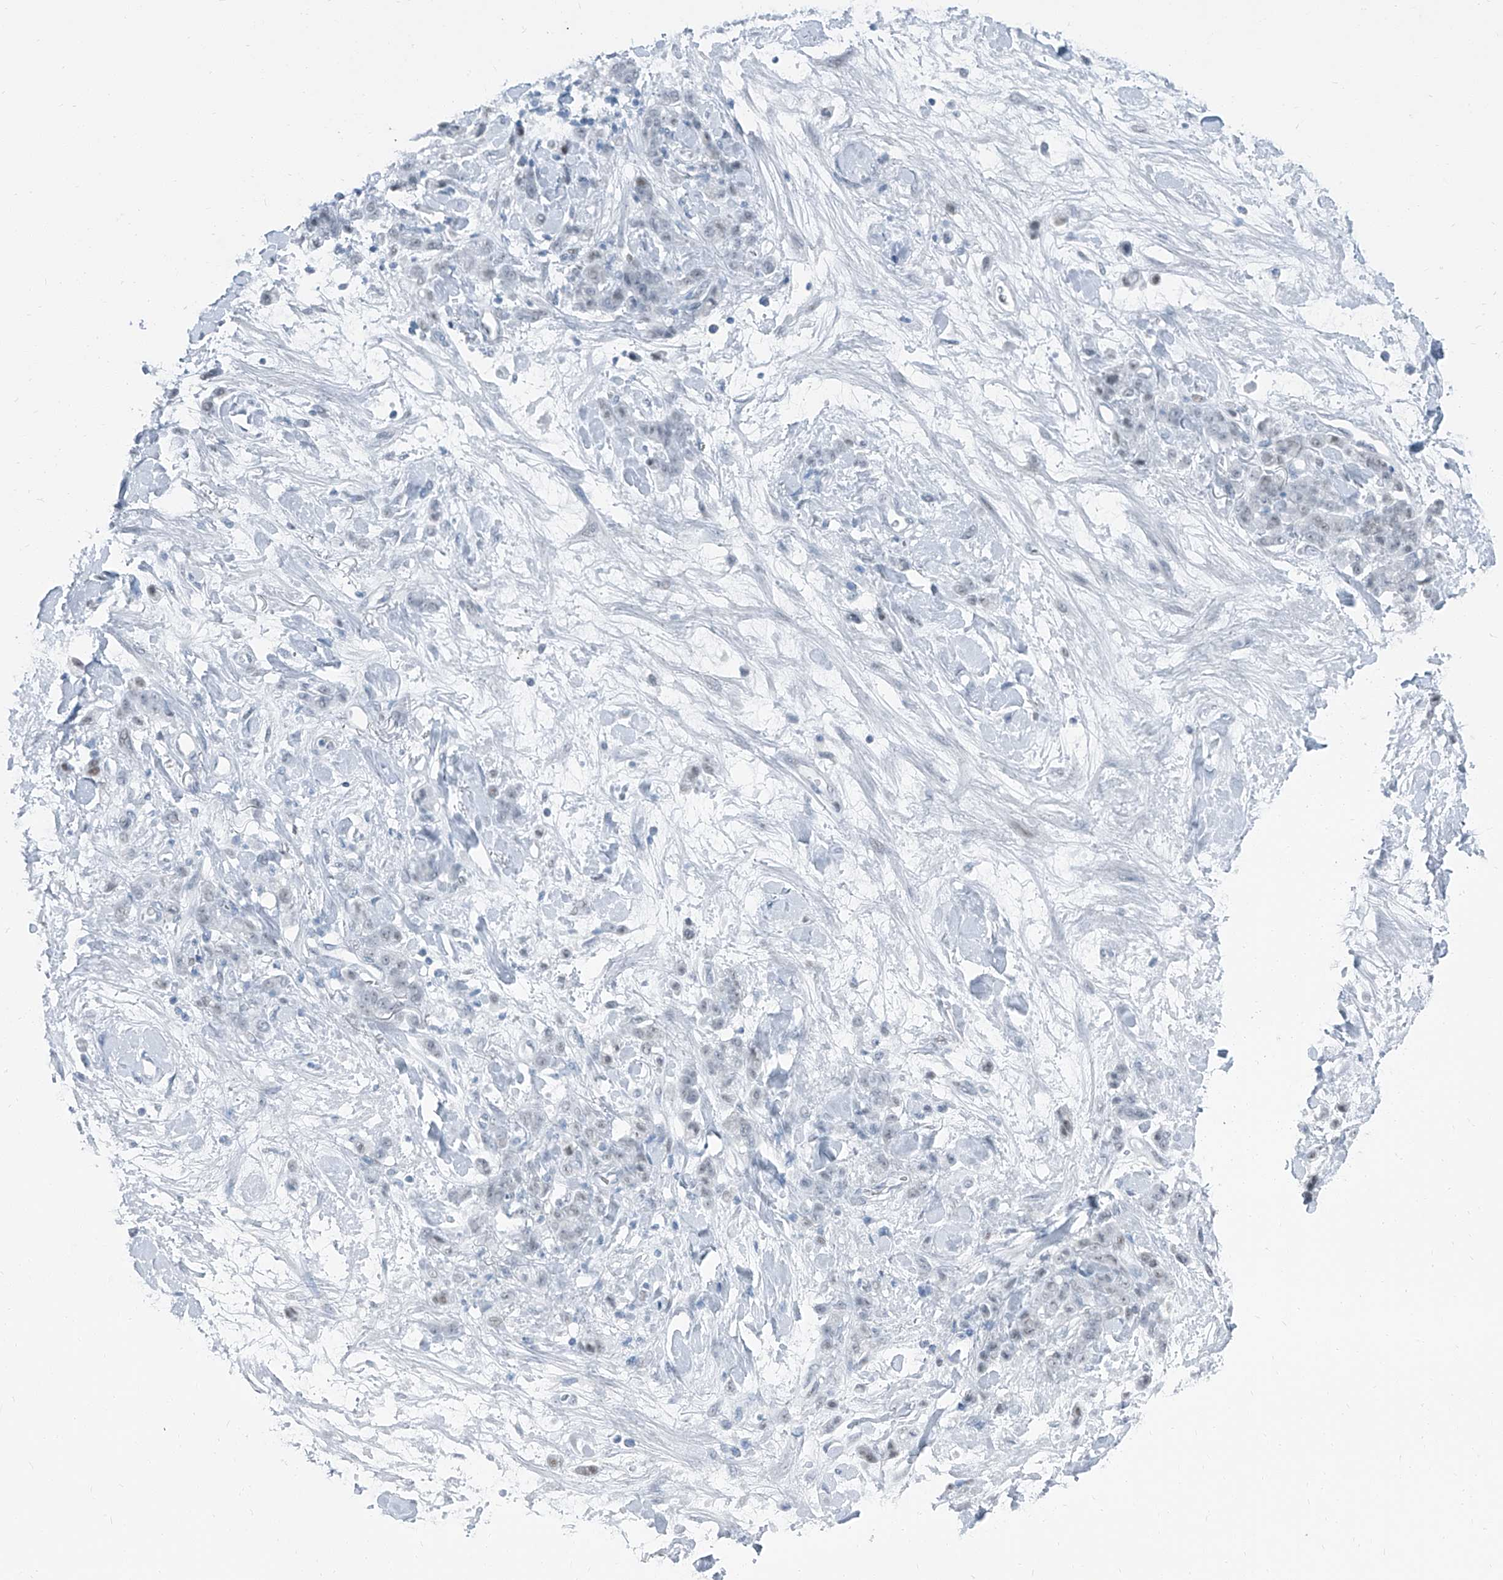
{"staining": {"intensity": "negative", "quantity": "none", "location": "none"}, "tissue": "stomach cancer", "cell_type": "Tumor cells", "image_type": "cancer", "snomed": [{"axis": "morphology", "description": "Normal tissue, NOS"}, {"axis": "morphology", "description": "Adenocarcinoma, NOS"}, {"axis": "topography", "description": "Stomach"}], "caption": "Stomach cancer was stained to show a protein in brown. There is no significant staining in tumor cells. Nuclei are stained in blue.", "gene": "RGN", "patient": {"sex": "male", "age": 82}}